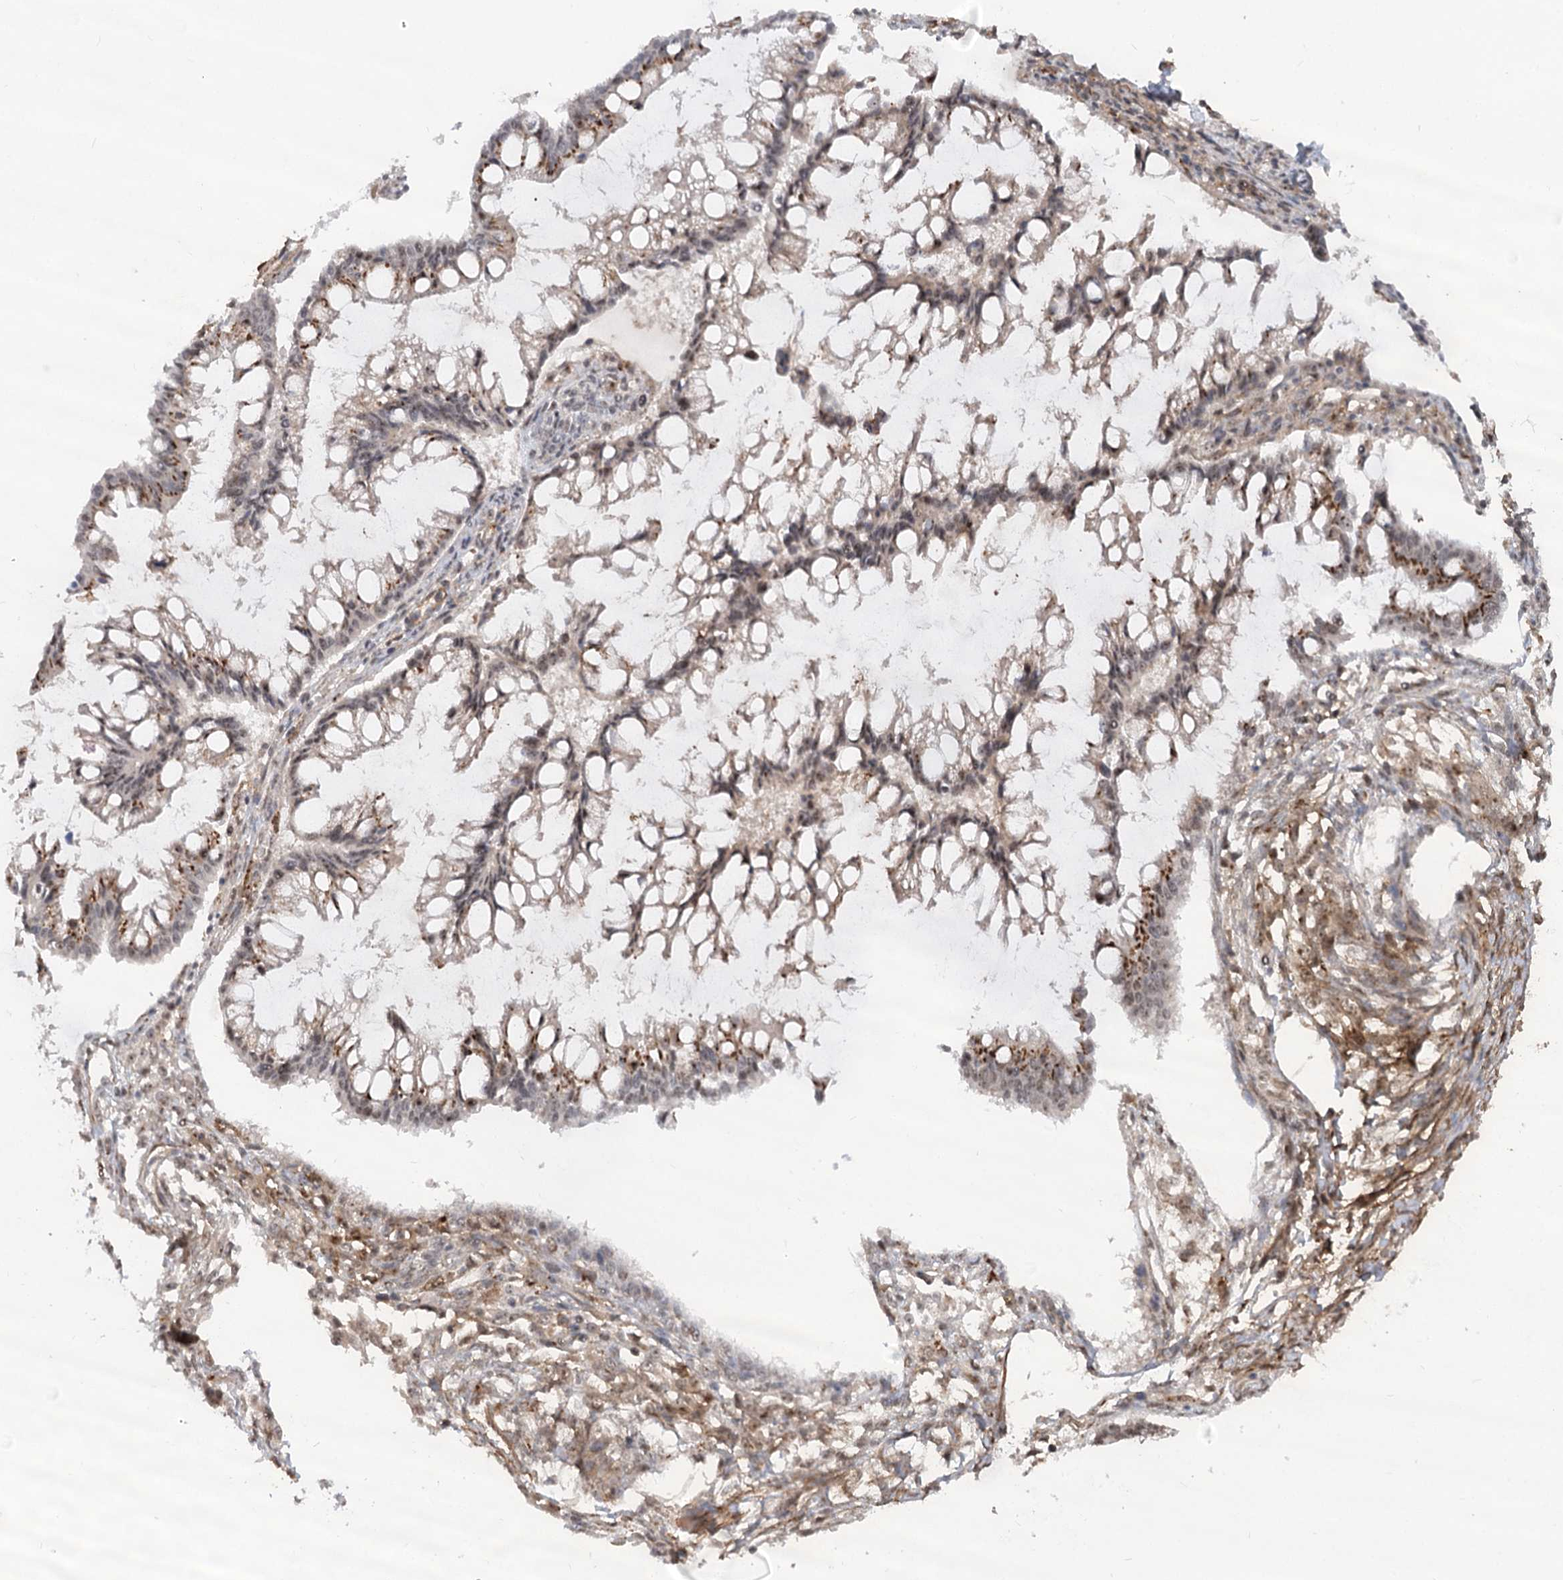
{"staining": {"intensity": "moderate", "quantity": "25%-75%", "location": "cytoplasmic/membranous,nuclear"}, "tissue": "ovarian cancer", "cell_type": "Tumor cells", "image_type": "cancer", "snomed": [{"axis": "morphology", "description": "Cystadenocarcinoma, mucinous, NOS"}, {"axis": "topography", "description": "Ovary"}], "caption": "An IHC image of tumor tissue is shown. Protein staining in brown highlights moderate cytoplasmic/membranous and nuclear positivity in mucinous cystadenocarcinoma (ovarian) within tumor cells.", "gene": "GNL3L", "patient": {"sex": "female", "age": 73}}